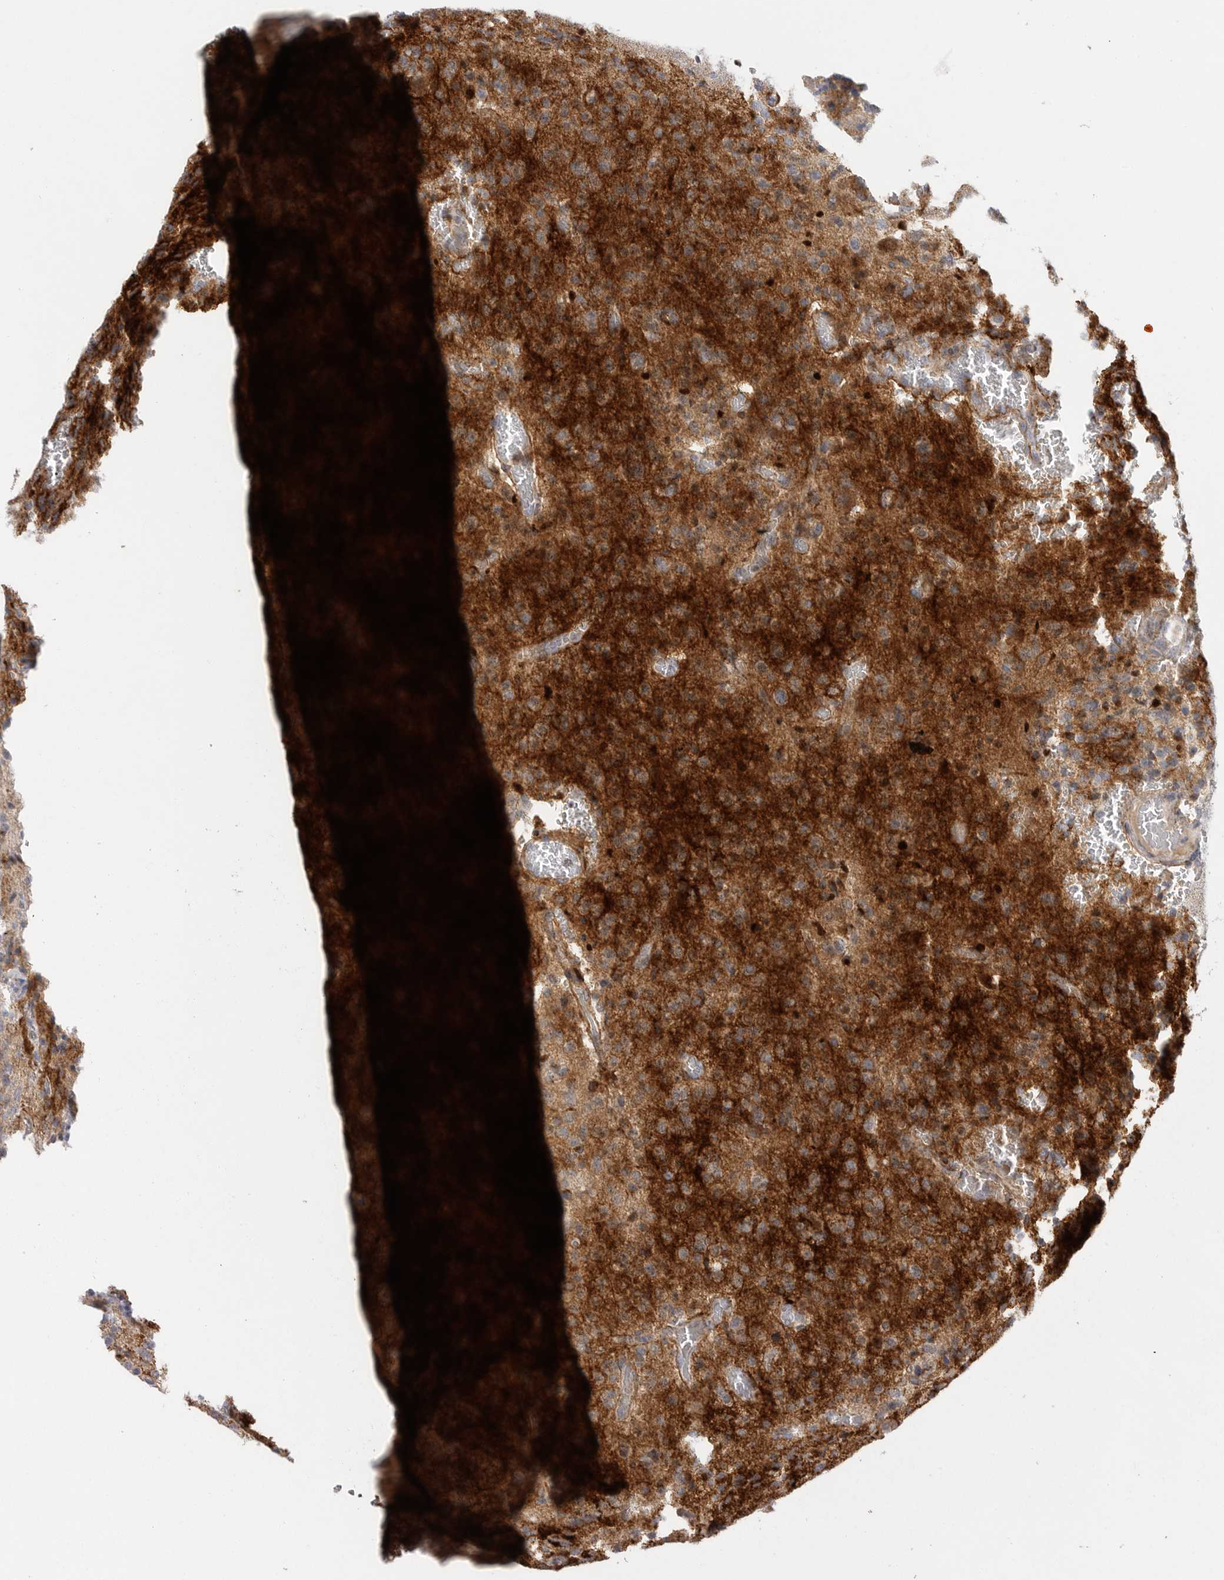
{"staining": {"intensity": "strong", "quantity": "<25%", "location": "cytoplasmic/membranous"}, "tissue": "glioma", "cell_type": "Tumor cells", "image_type": "cancer", "snomed": [{"axis": "morphology", "description": "Glioma, malignant, High grade"}, {"axis": "topography", "description": "Brain"}], "caption": "Glioma stained with DAB IHC exhibits medium levels of strong cytoplasmic/membranous staining in about <25% of tumor cells.", "gene": "SDC3", "patient": {"sex": "male", "age": 34}}